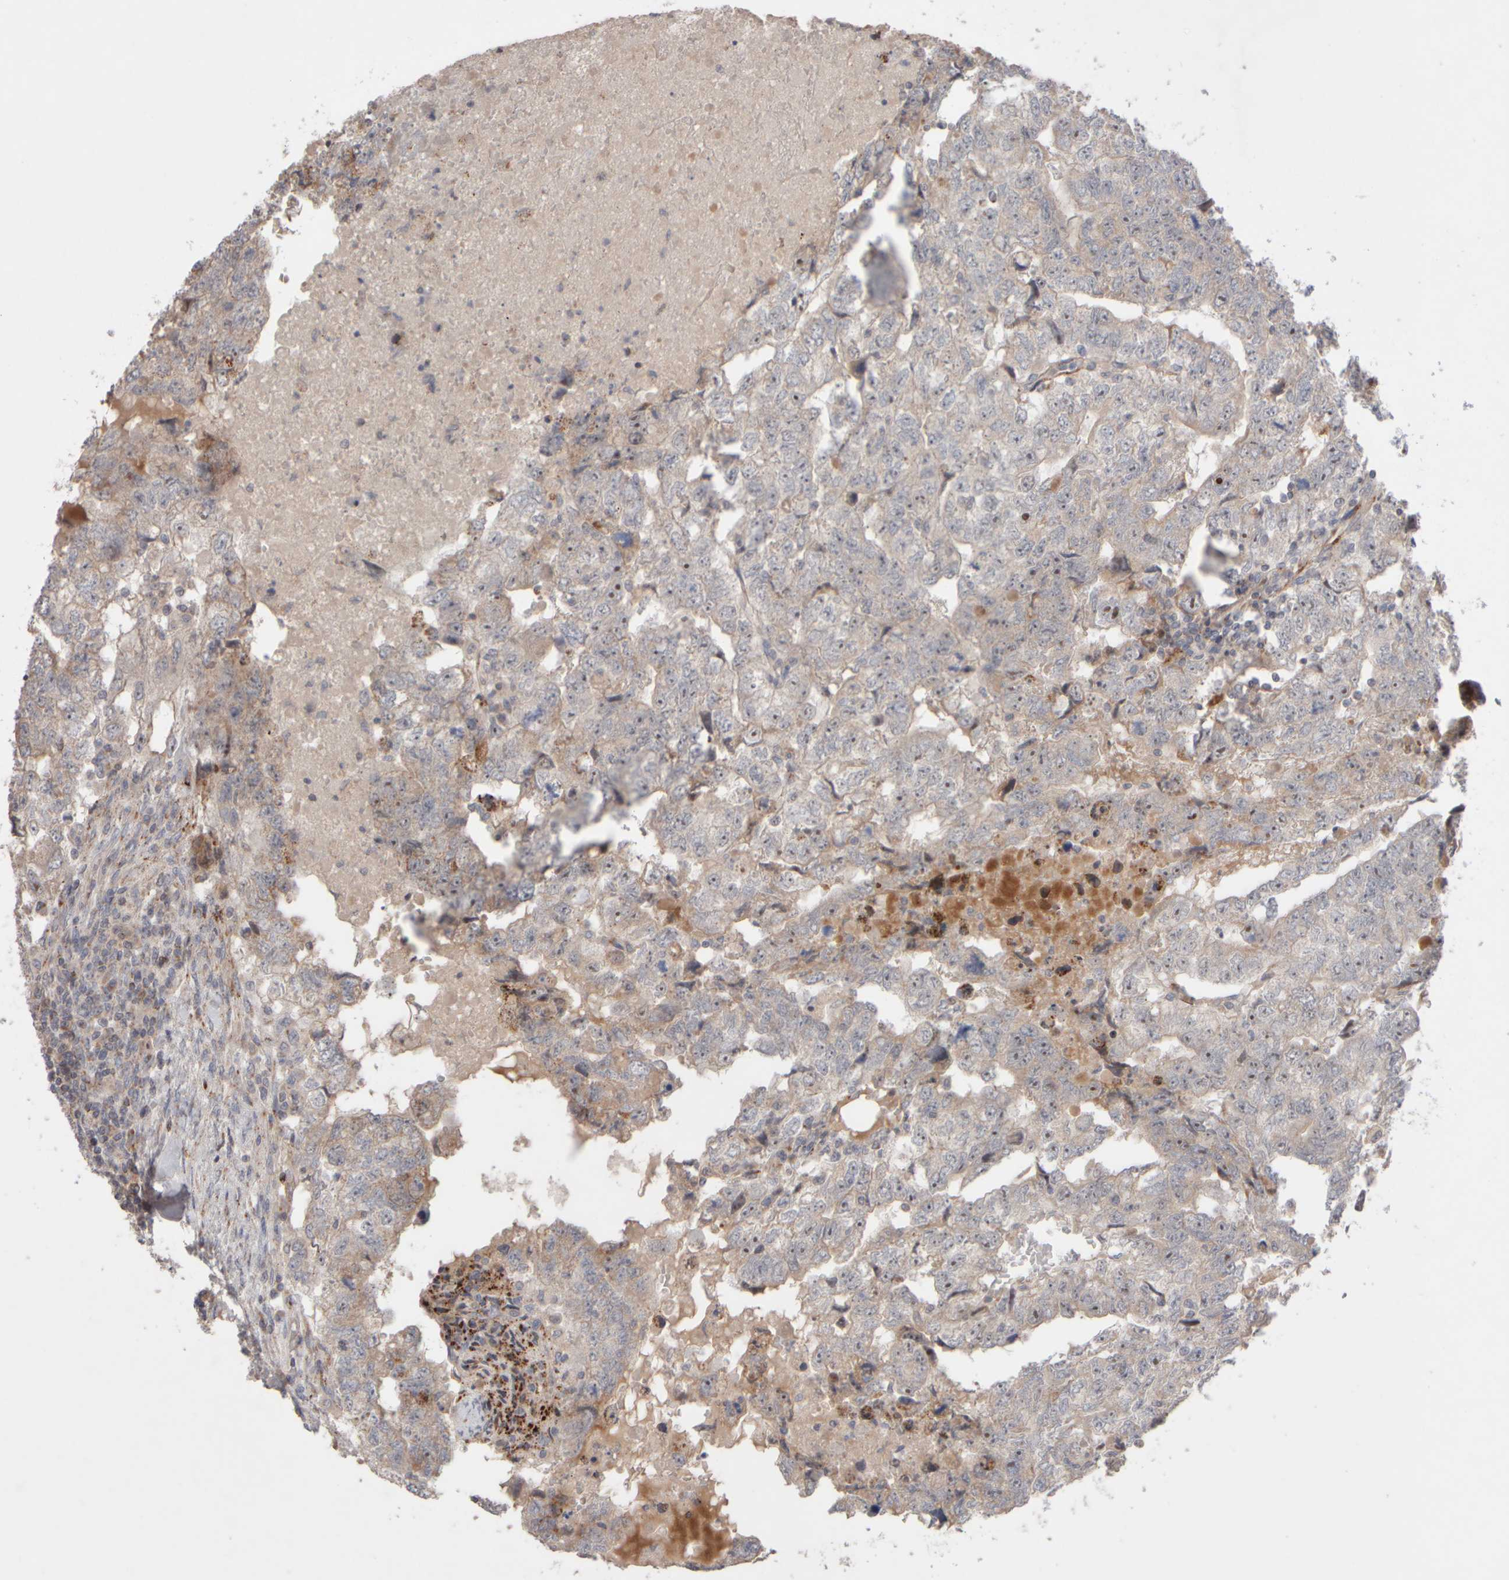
{"staining": {"intensity": "weak", "quantity": "25%-75%", "location": "nuclear"}, "tissue": "testis cancer", "cell_type": "Tumor cells", "image_type": "cancer", "snomed": [{"axis": "morphology", "description": "Carcinoma, Embryonal, NOS"}, {"axis": "topography", "description": "Testis"}], "caption": "Immunohistochemistry (IHC) photomicrograph of testis cancer (embryonal carcinoma) stained for a protein (brown), which reveals low levels of weak nuclear positivity in approximately 25%-75% of tumor cells.", "gene": "CHADL", "patient": {"sex": "male", "age": 36}}